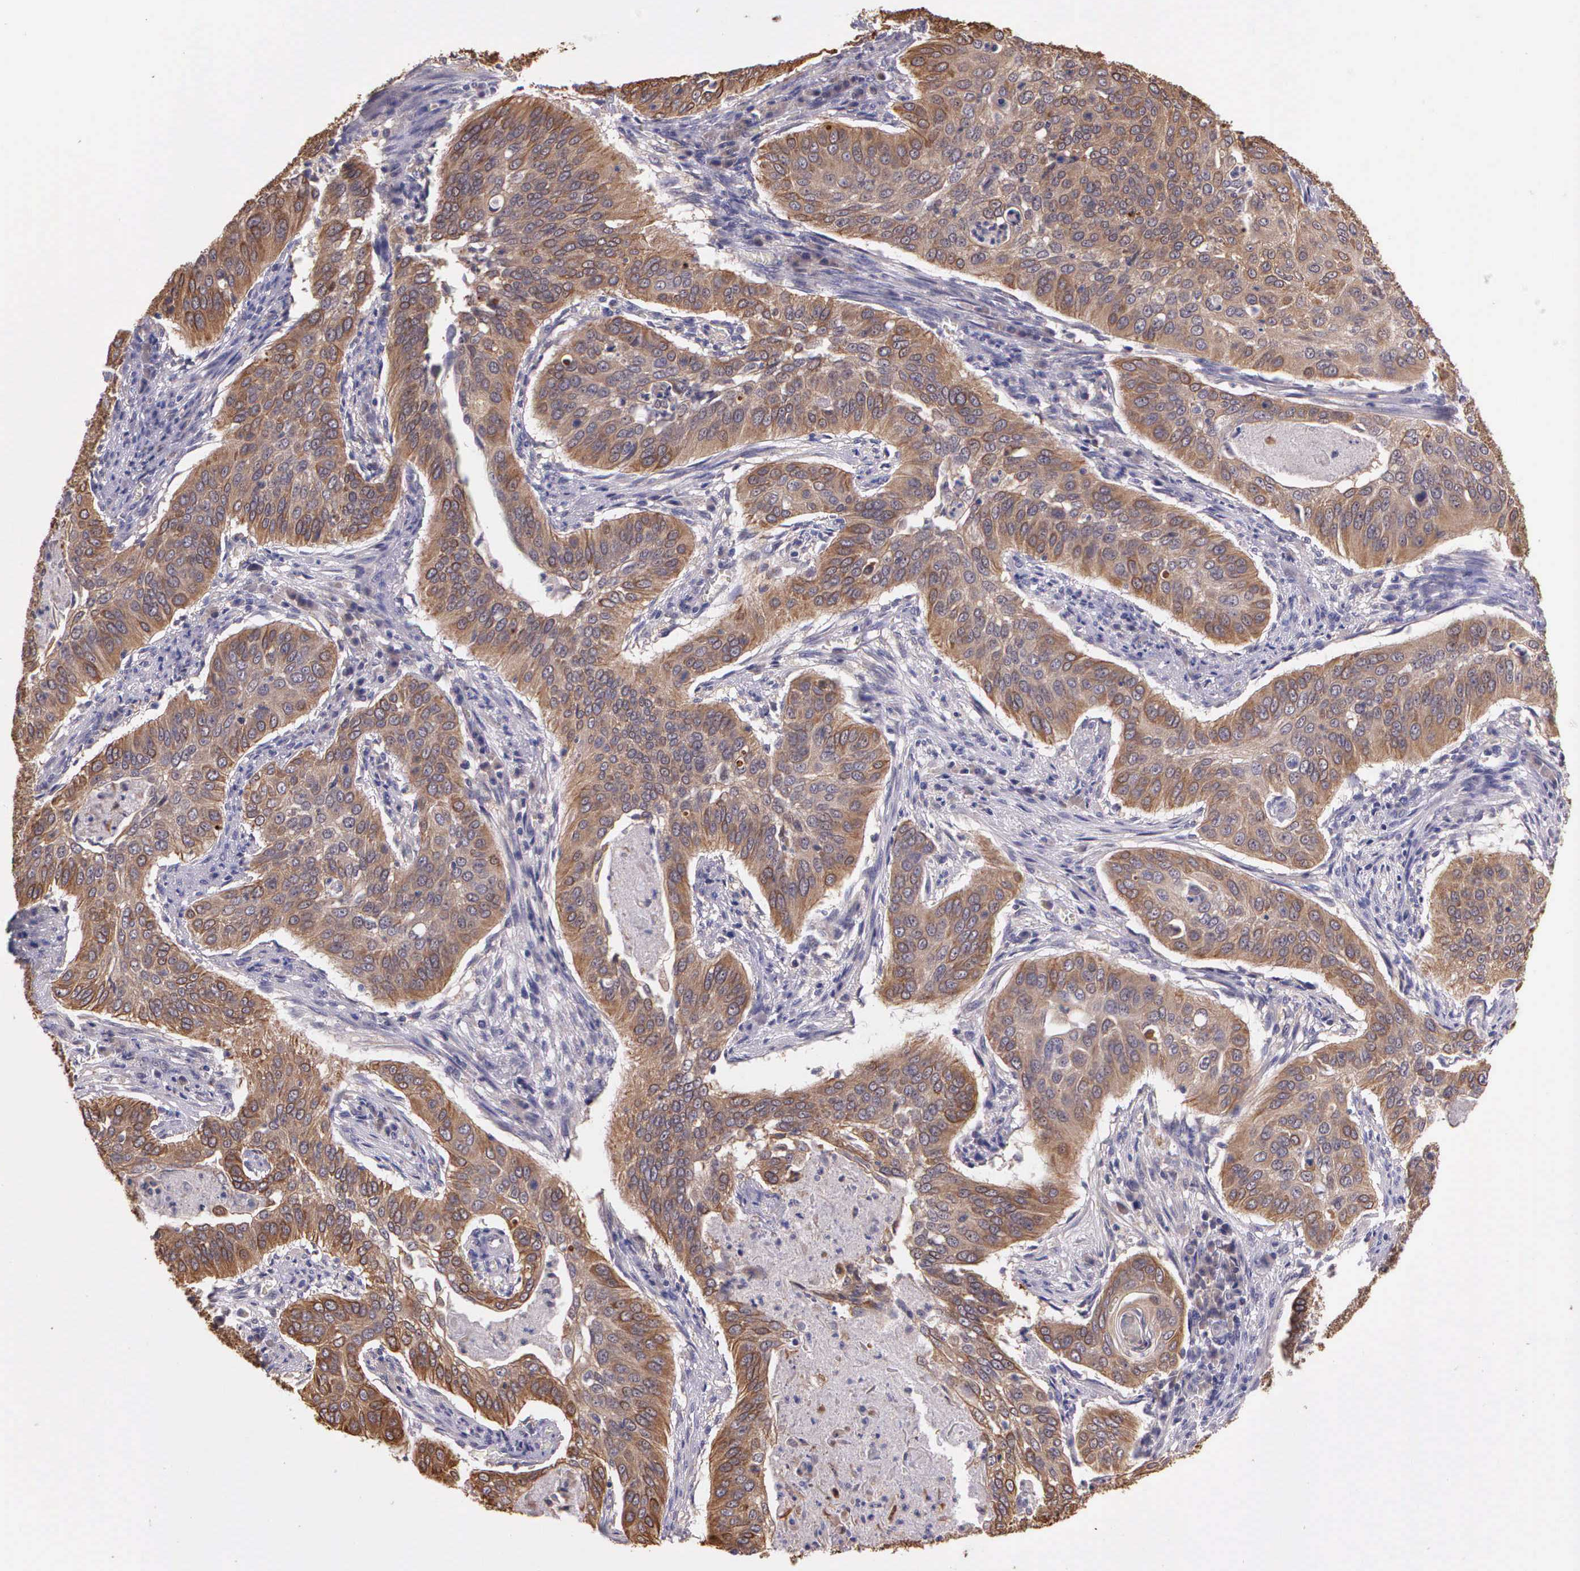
{"staining": {"intensity": "moderate", "quantity": ">75%", "location": "cytoplasmic/membranous"}, "tissue": "cervical cancer", "cell_type": "Tumor cells", "image_type": "cancer", "snomed": [{"axis": "morphology", "description": "Squamous cell carcinoma, NOS"}, {"axis": "topography", "description": "Cervix"}], "caption": "Cervical squamous cell carcinoma was stained to show a protein in brown. There is medium levels of moderate cytoplasmic/membranous expression in approximately >75% of tumor cells.", "gene": "IGBP1", "patient": {"sex": "female", "age": 39}}